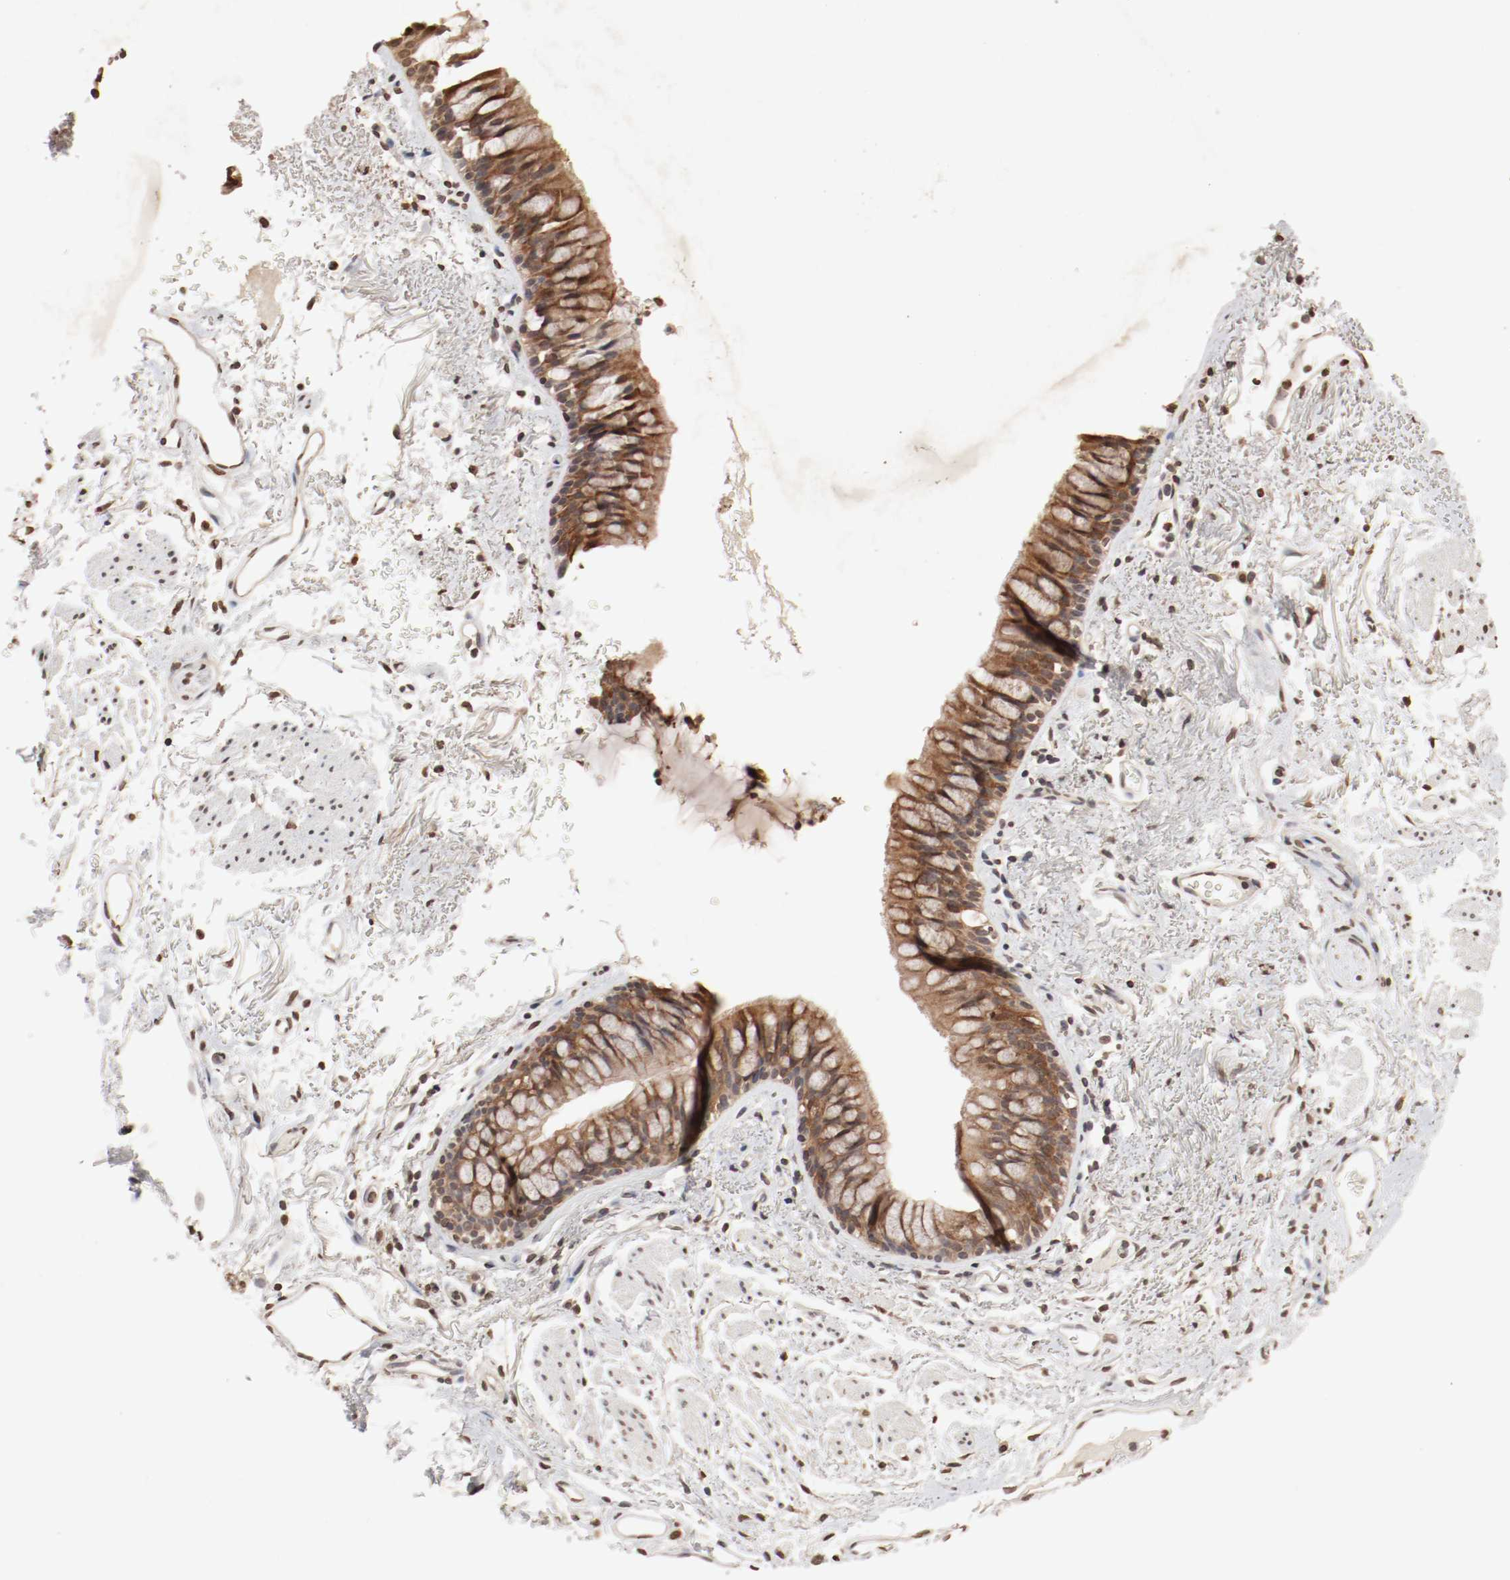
{"staining": {"intensity": "moderate", "quantity": ">75%", "location": "cytoplasmic/membranous,nuclear"}, "tissue": "bronchus", "cell_type": "Respiratory epithelial cells", "image_type": "normal", "snomed": [{"axis": "morphology", "description": "Normal tissue, NOS"}, {"axis": "topography", "description": "Bronchus"}], "caption": "Bronchus stained with immunohistochemistry (IHC) demonstrates moderate cytoplasmic/membranous,nuclear positivity in about >75% of respiratory epithelial cells. Nuclei are stained in blue.", "gene": "WASL", "patient": {"sex": "female", "age": 73}}